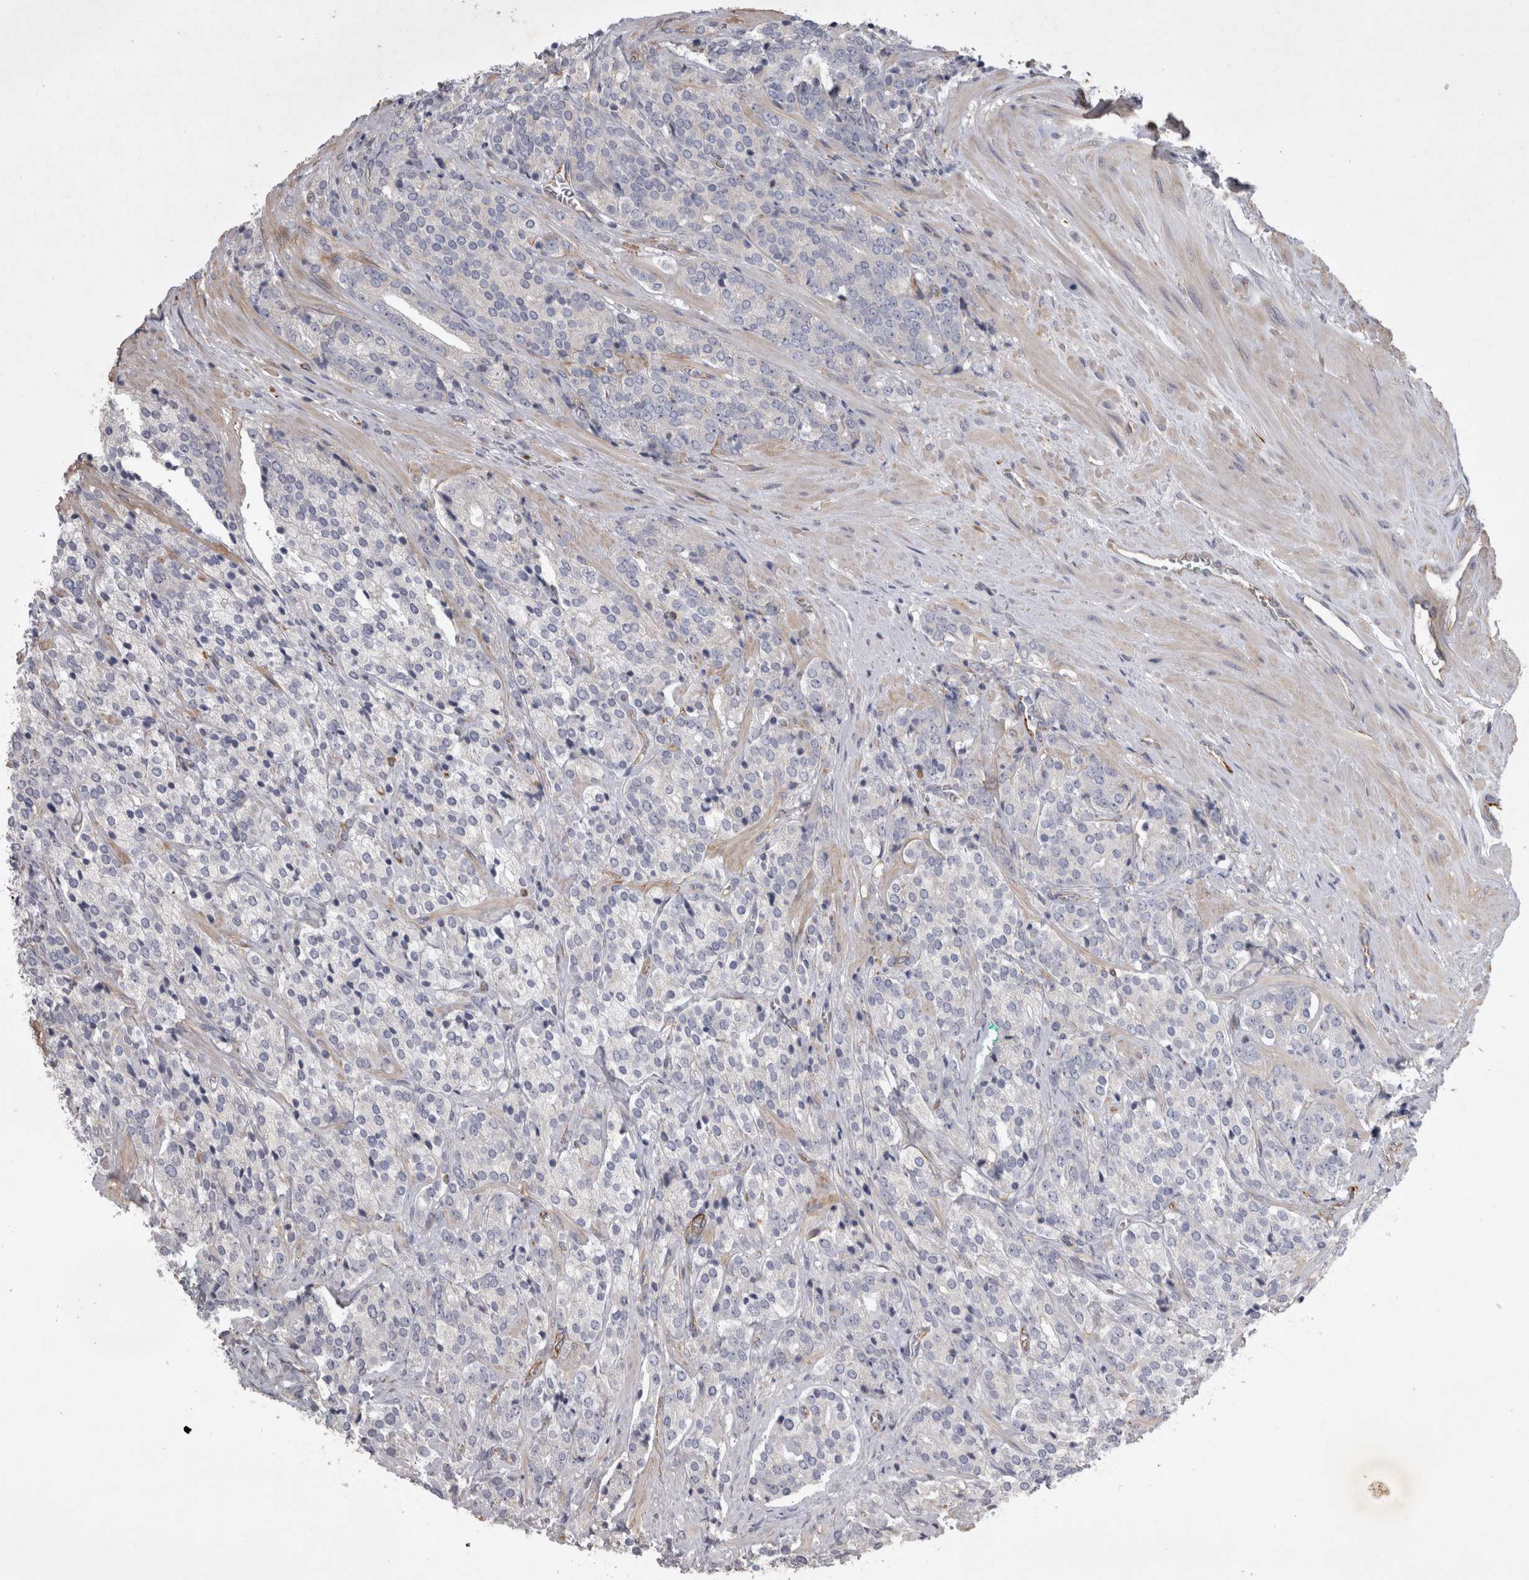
{"staining": {"intensity": "negative", "quantity": "none", "location": "none"}, "tissue": "prostate cancer", "cell_type": "Tumor cells", "image_type": "cancer", "snomed": [{"axis": "morphology", "description": "Adenocarcinoma, High grade"}, {"axis": "topography", "description": "Prostate"}], "caption": "Micrograph shows no protein expression in tumor cells of prostate high-grade adenocarcinoma tissue. (DAB IHC visualized using brightfield microscopy, high magnification).", "gene": "STRADB", "patient": {"sex": "male", "age": 71}}